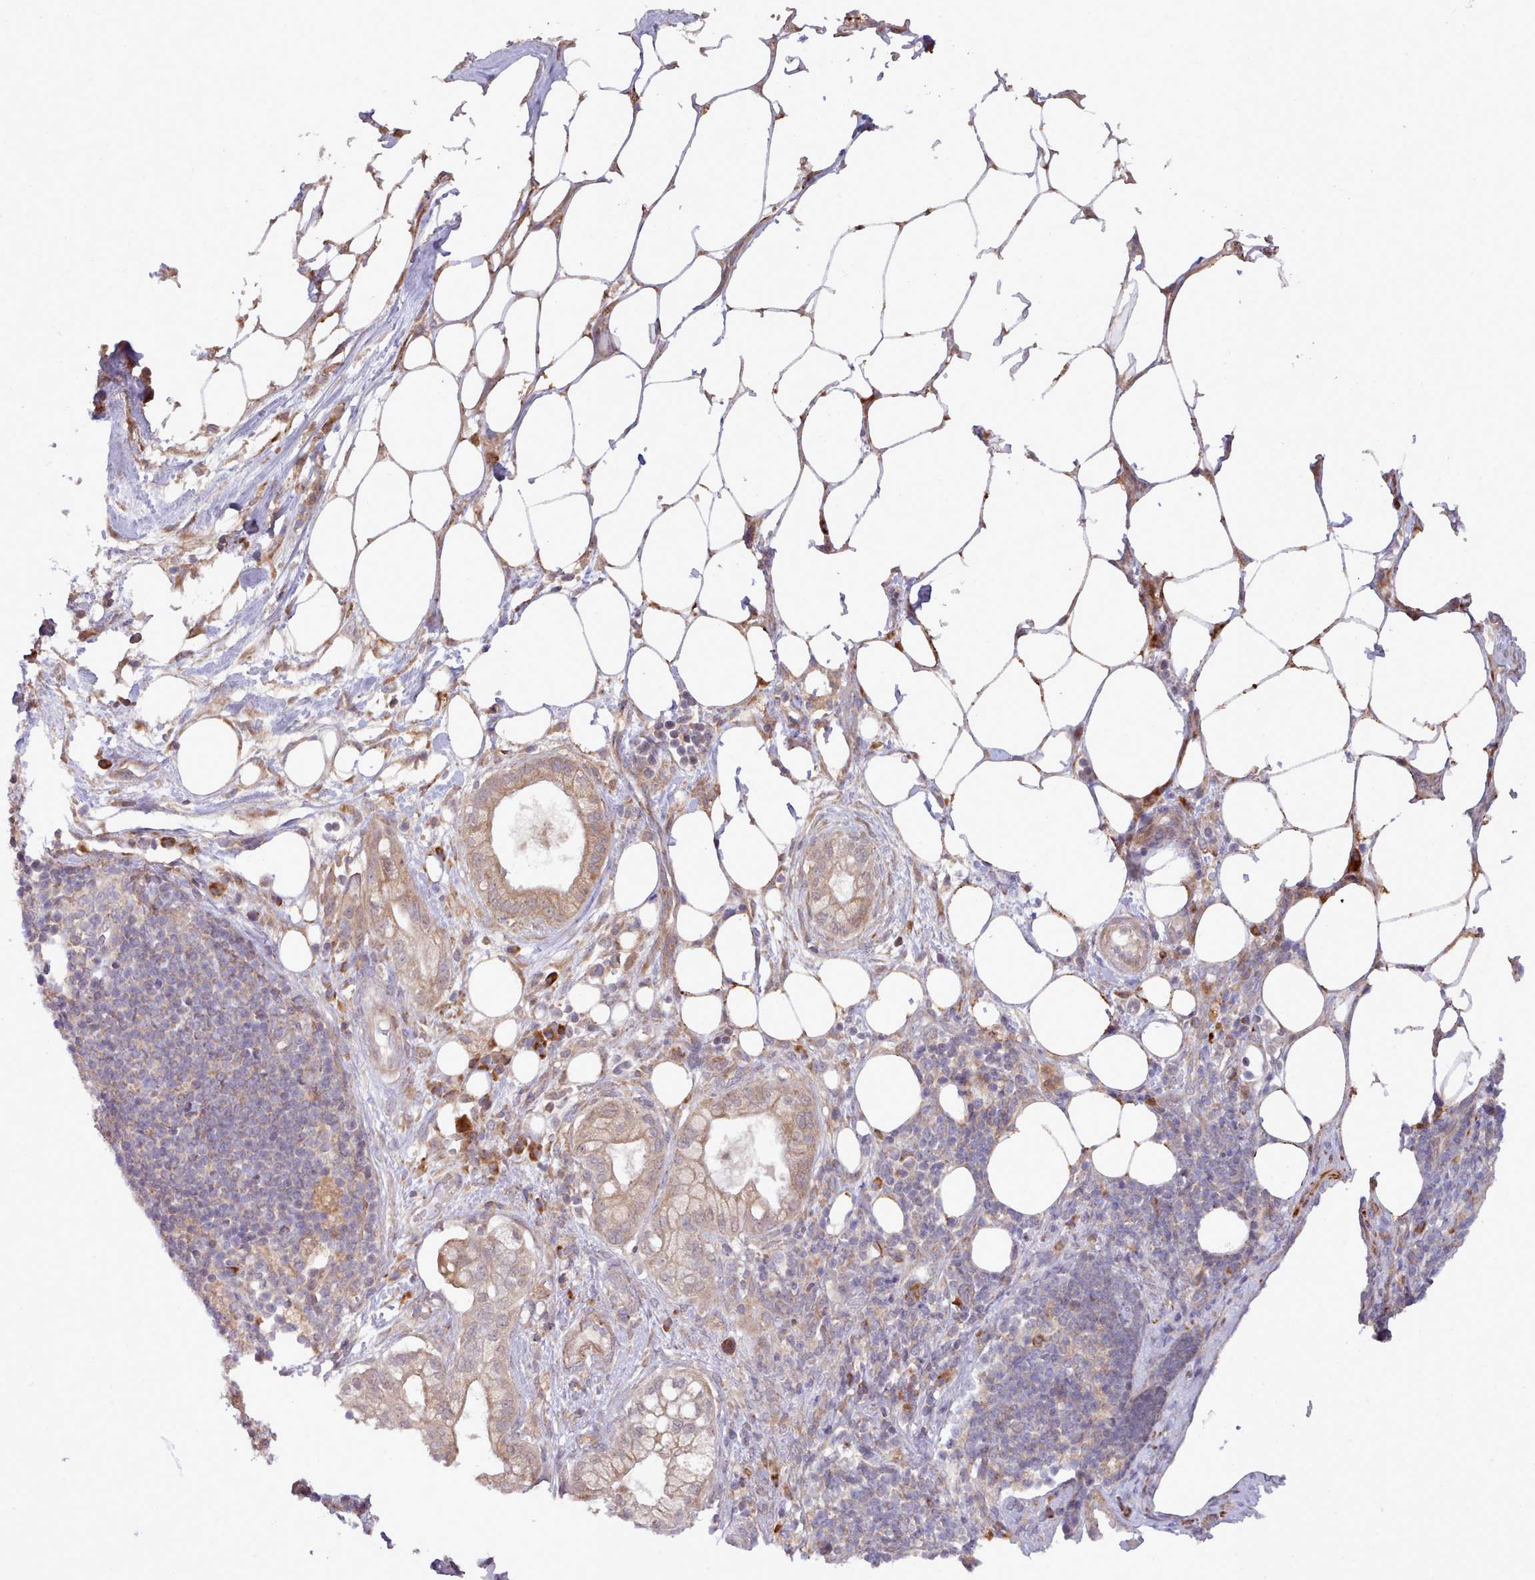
{"staining": {"intensity": "moderate", "quantity": ">75%", "location": "cytoplasmic/membranous"}, "tissue": "pancreatic cancer", "cell_type": "Tumor cells", "image_type": "cancer", "snomed": [{"axis": "morphology", "description": "Adenocarcinoma, NOS"}, {"axis": "topography", "description": "Pancreas"}], "caption": "Immunohistochemistry (IHC) of human adenocarcinoma (pancreatic) reveals medium levels of moderate cytoplasmic/membranous staining in about >75% of tumor cells.", "gene": "TRIM26", "patient": {"sex": "male", "age": 44}}